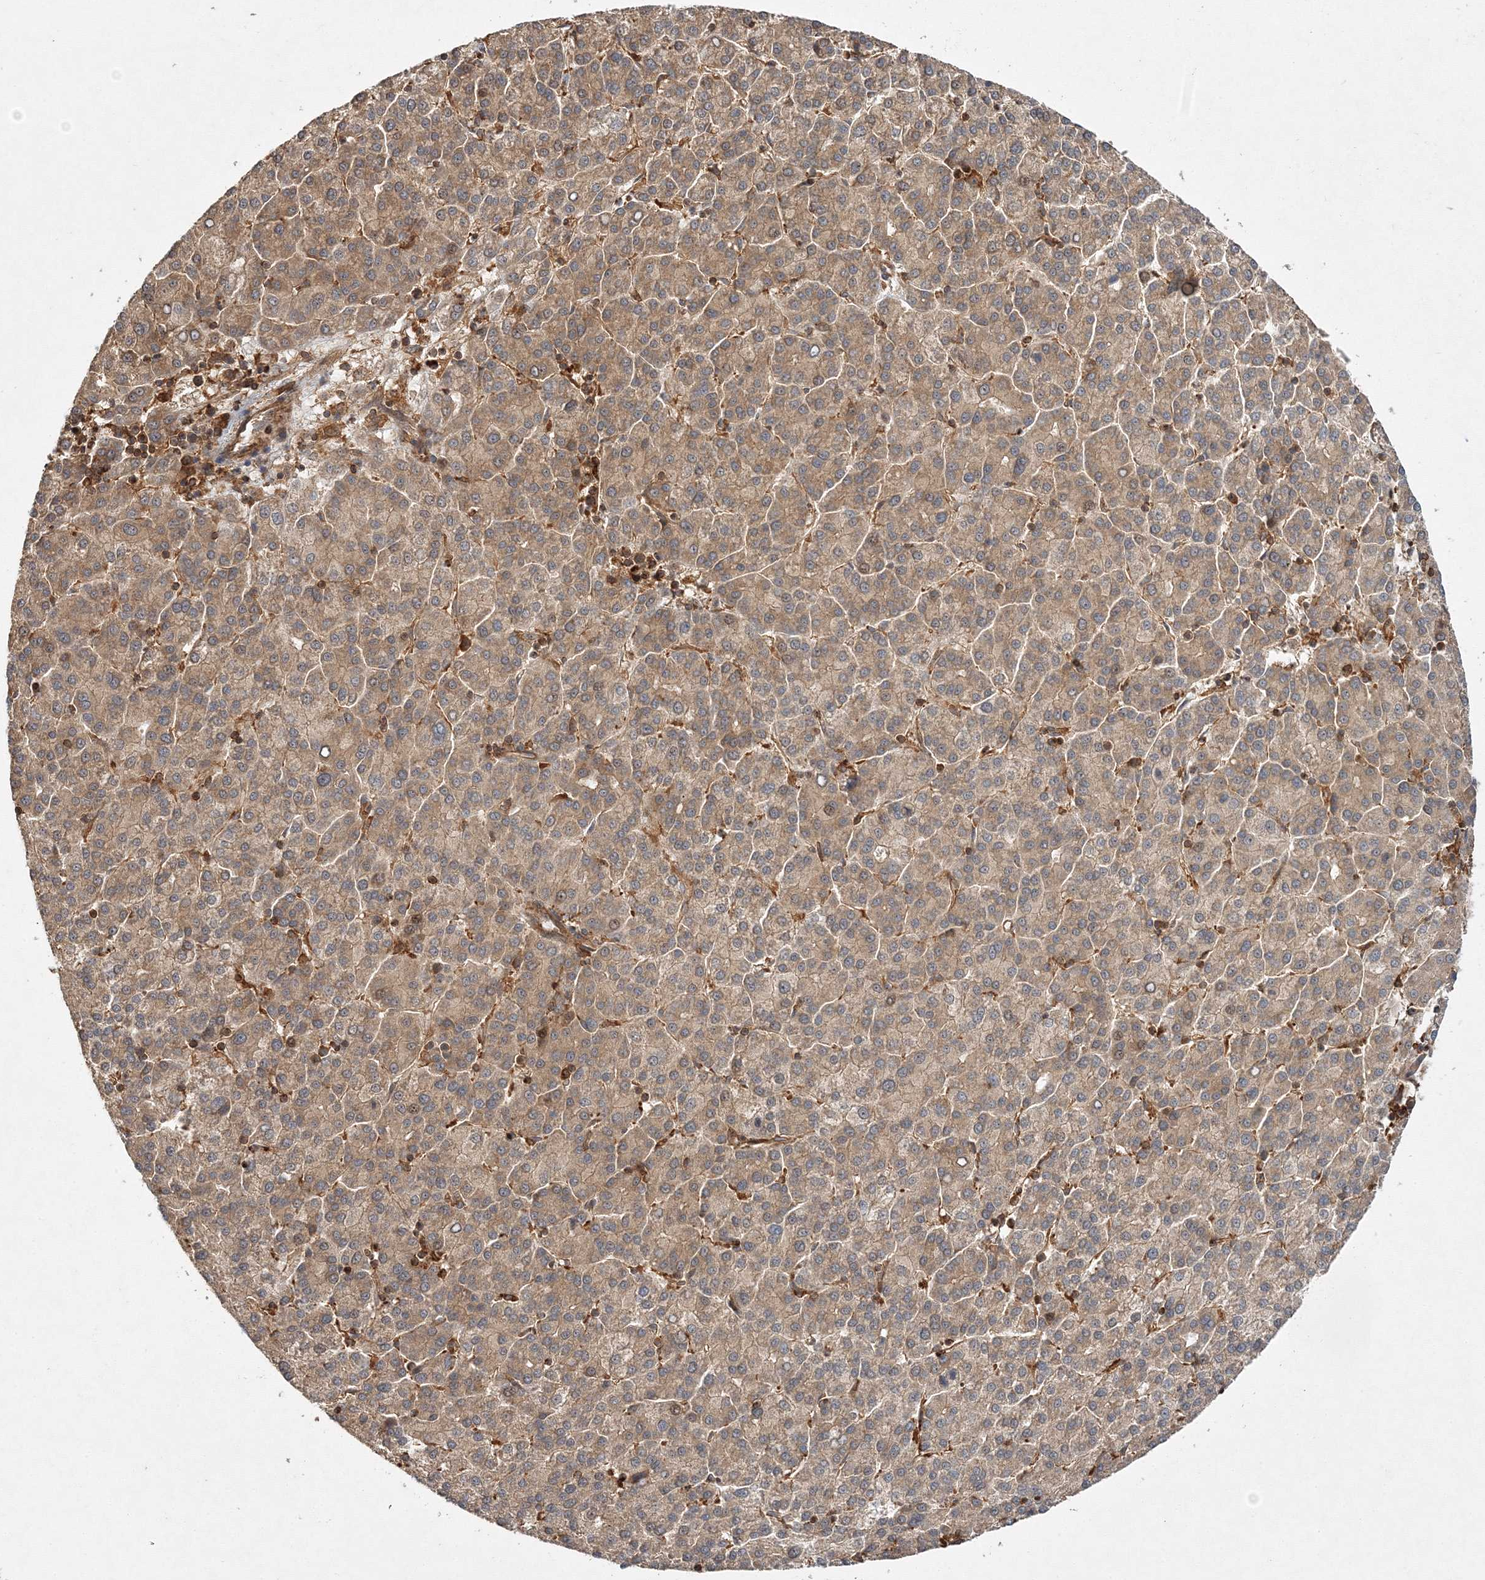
{"staining": {"intensity": "moderate", "quantity": ">75%", "location": "cytoplasmic/membranous"}, "tissue": "liver cancer", "cell_type": "Tumor cells", "image_type": "cancer", "snomed": [{"axis": "morphology", "description": "Carcinoma, Hepatocellular, NOS"}, {"axis": "topography", "description": "Liver"}], "caption": "This micrograph exhibits immunohistochemistry staining of liver cancer (hepatocellular carcinoma), with medium moderate cytoplasmic/membranous expression in about >75% of tumor cells.", "gene": "WDR37", "patient": {"sex": "female", "age": 58}}